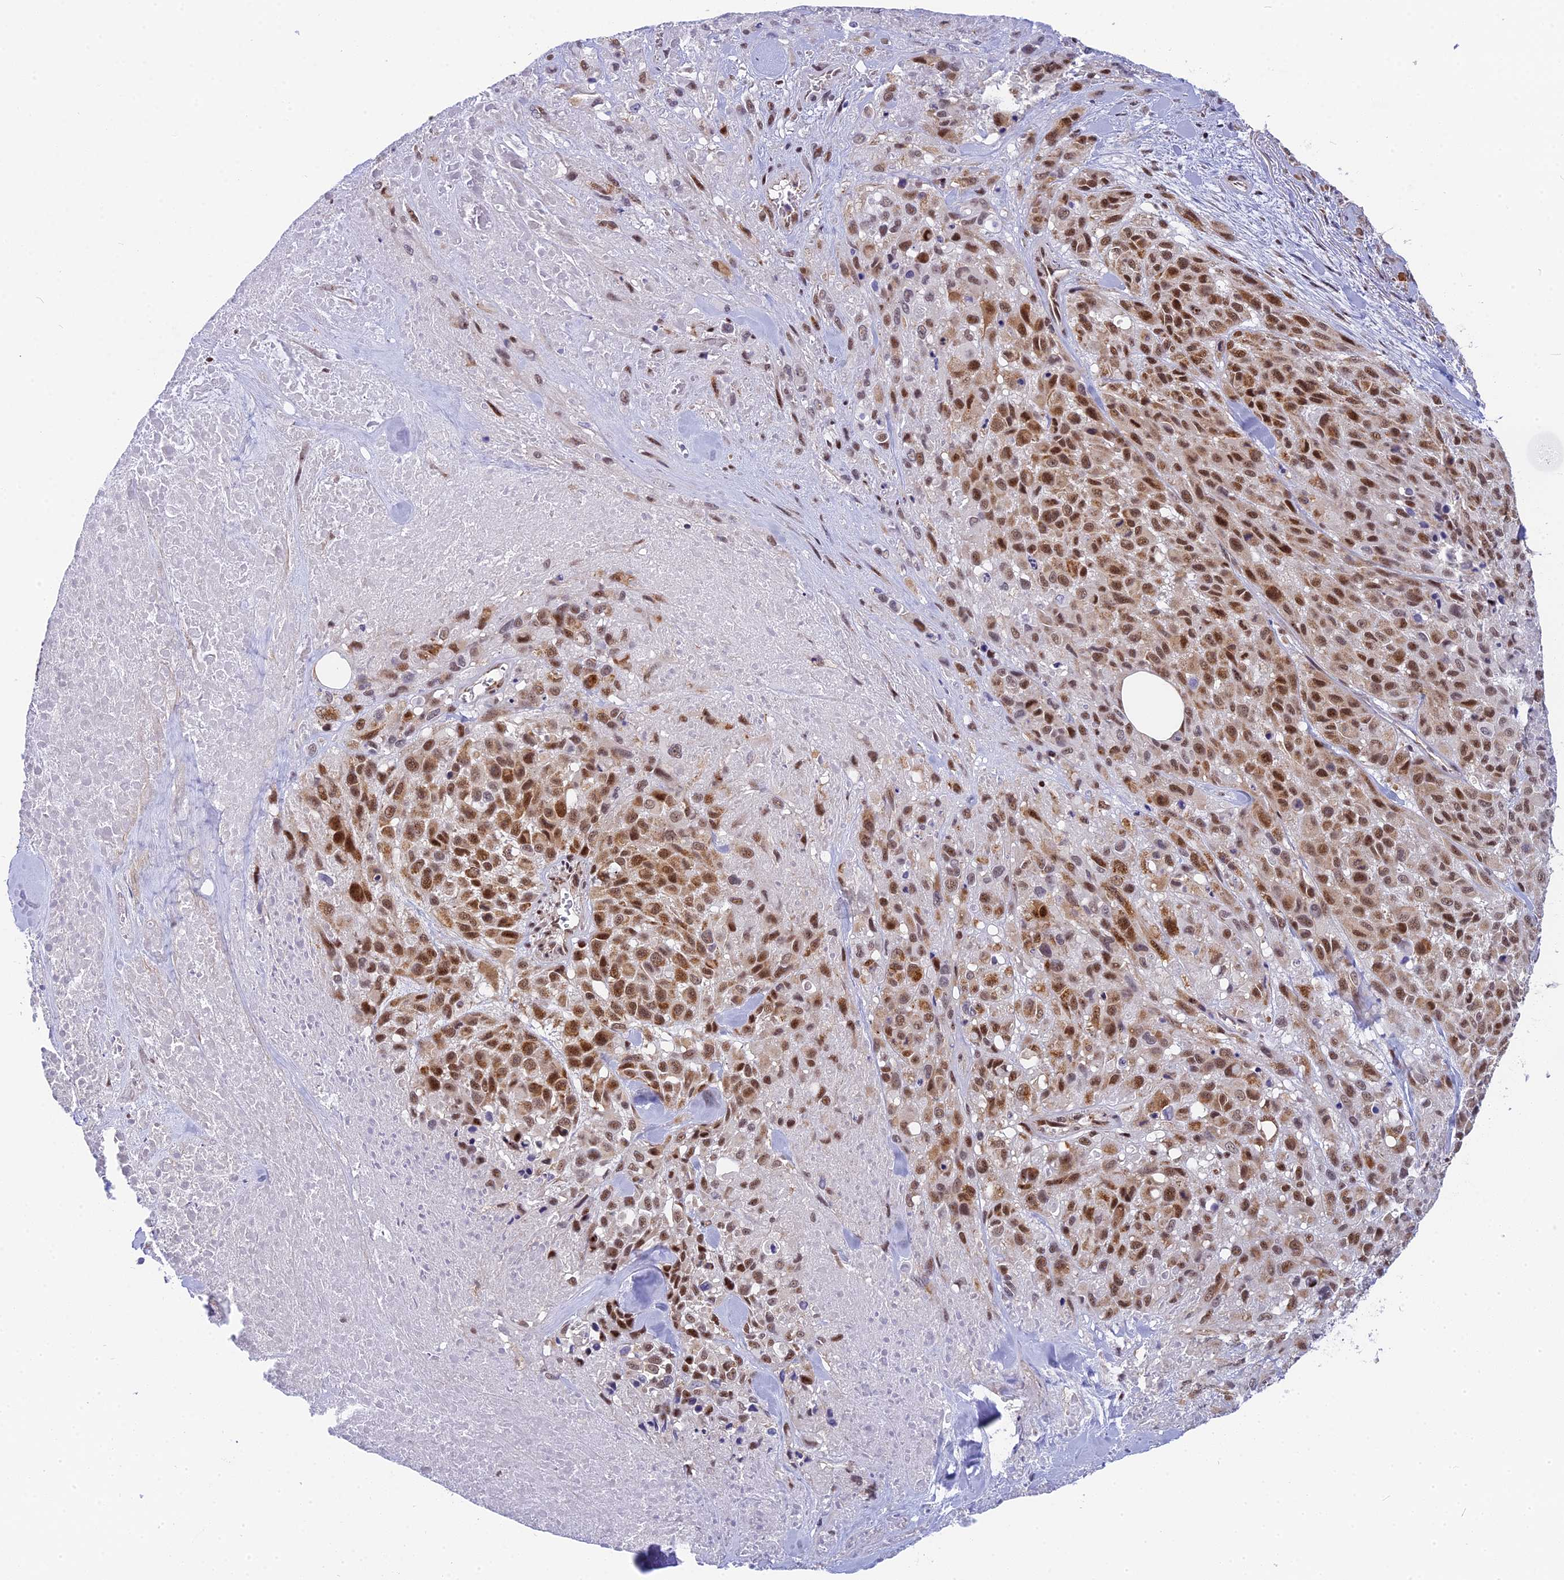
{"staining": {"intensity": "moderate", "quantity": ">75%", "location": "nuclear"}, "tissue": "melanoma", "cell_type": "Tumor cells", "image_type": "cancer", "snomed": [{"axis": "morphology", "description": "Malignant melanoma, Metastatic site"}, {"axis": "topography", "description": "Skin"}], "caption": "Human melanoma stained for a protein (brown) reveals moderate nuclear positive positivity in approximately >75% of tumor cells.", "gene": "CMC1", "patient": {"sex": "female", "age": 81}}